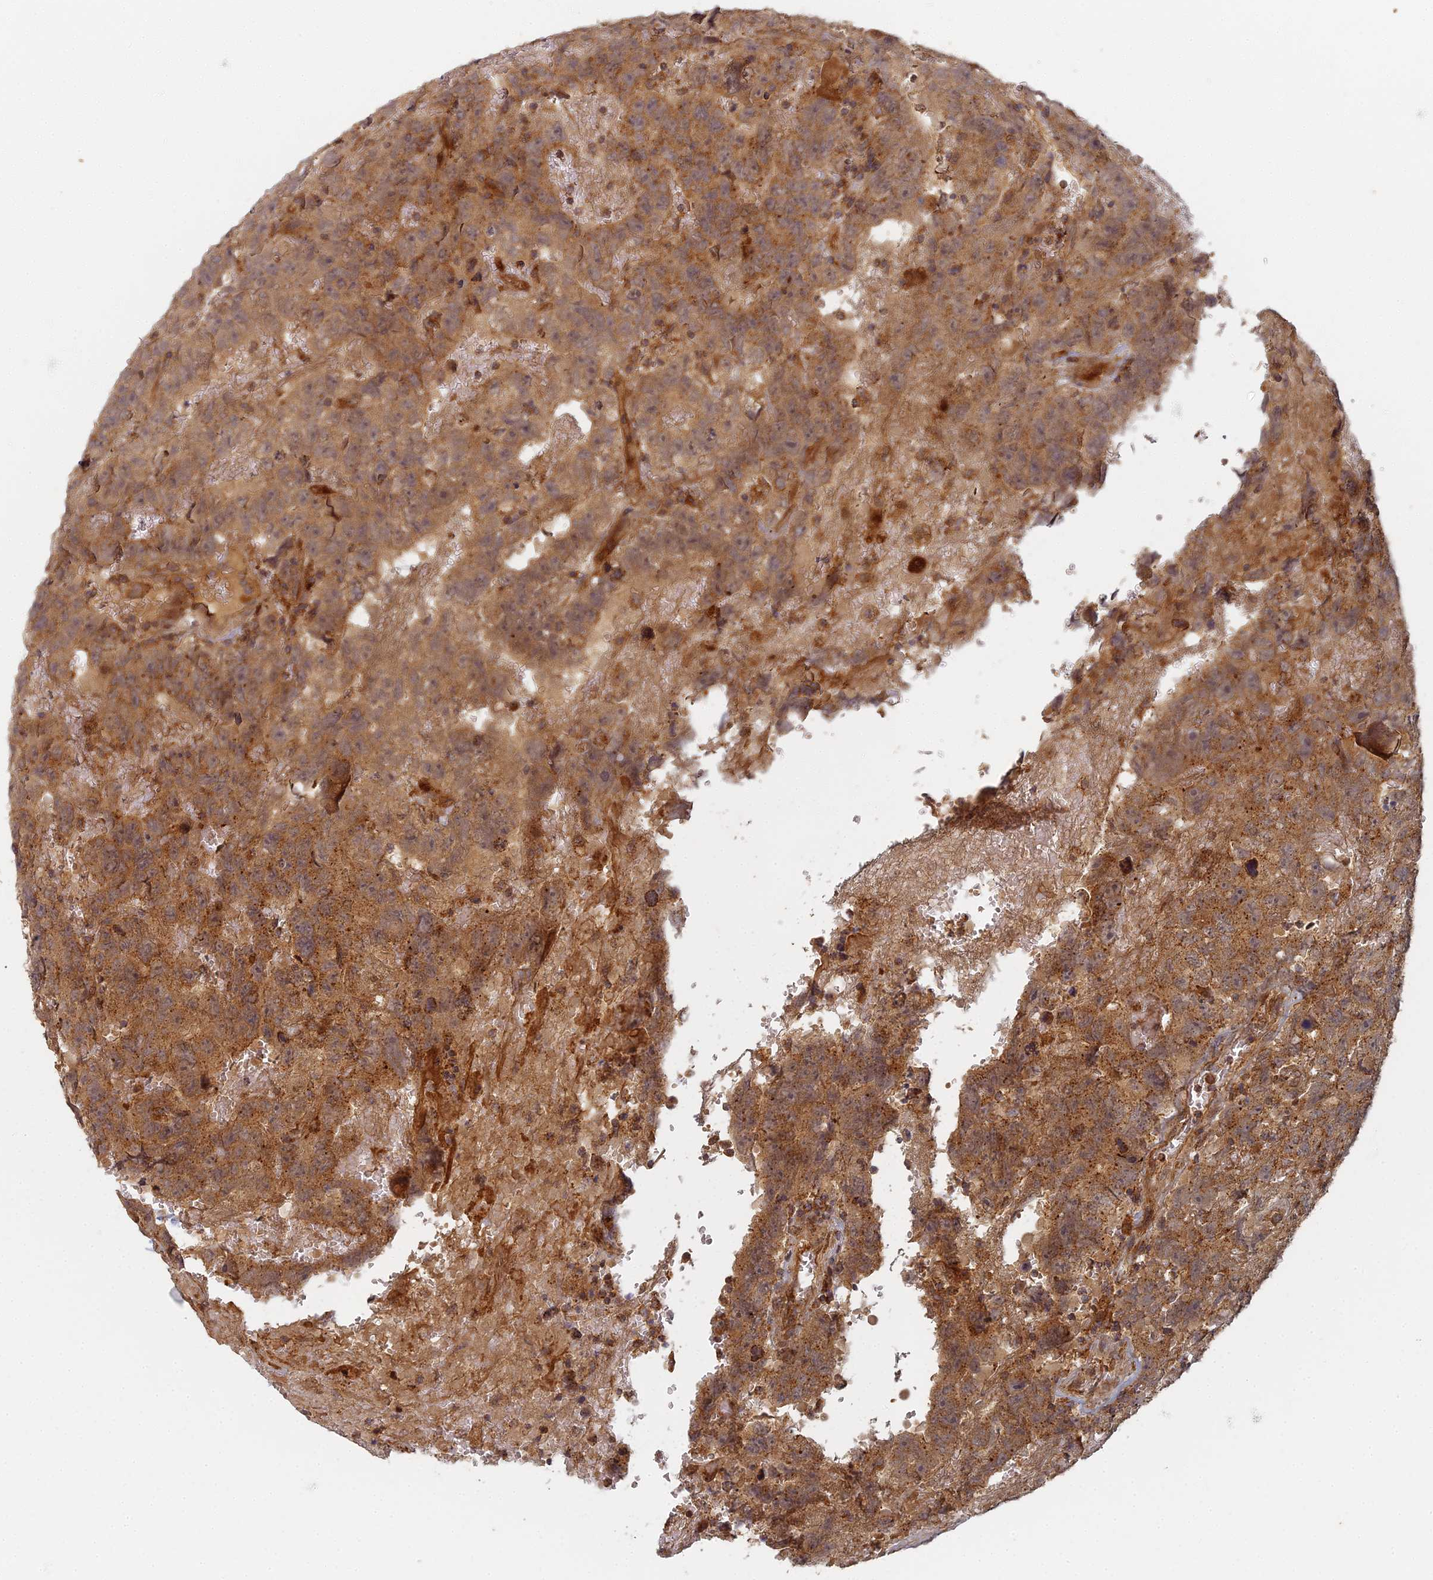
{"staining": {"intensity": "strong", "quantity": ">75%", "location": "cytoplasmic/membranous"}, "tissue": "testis cancer", "cell_type": "Tumor cells", "image_type": "cancer", "snomed": [{"axis": "morphology", "description": "Carcinoma, Embryonal, NOS"}, {"axis": "topography", "description": "Testis"}], "caption": "Human testis cancer stained with a protein marker exhibits strong staining in tumor cells.", "gene": "INO80D", "patient": {"sex": "male", "age": 45}}